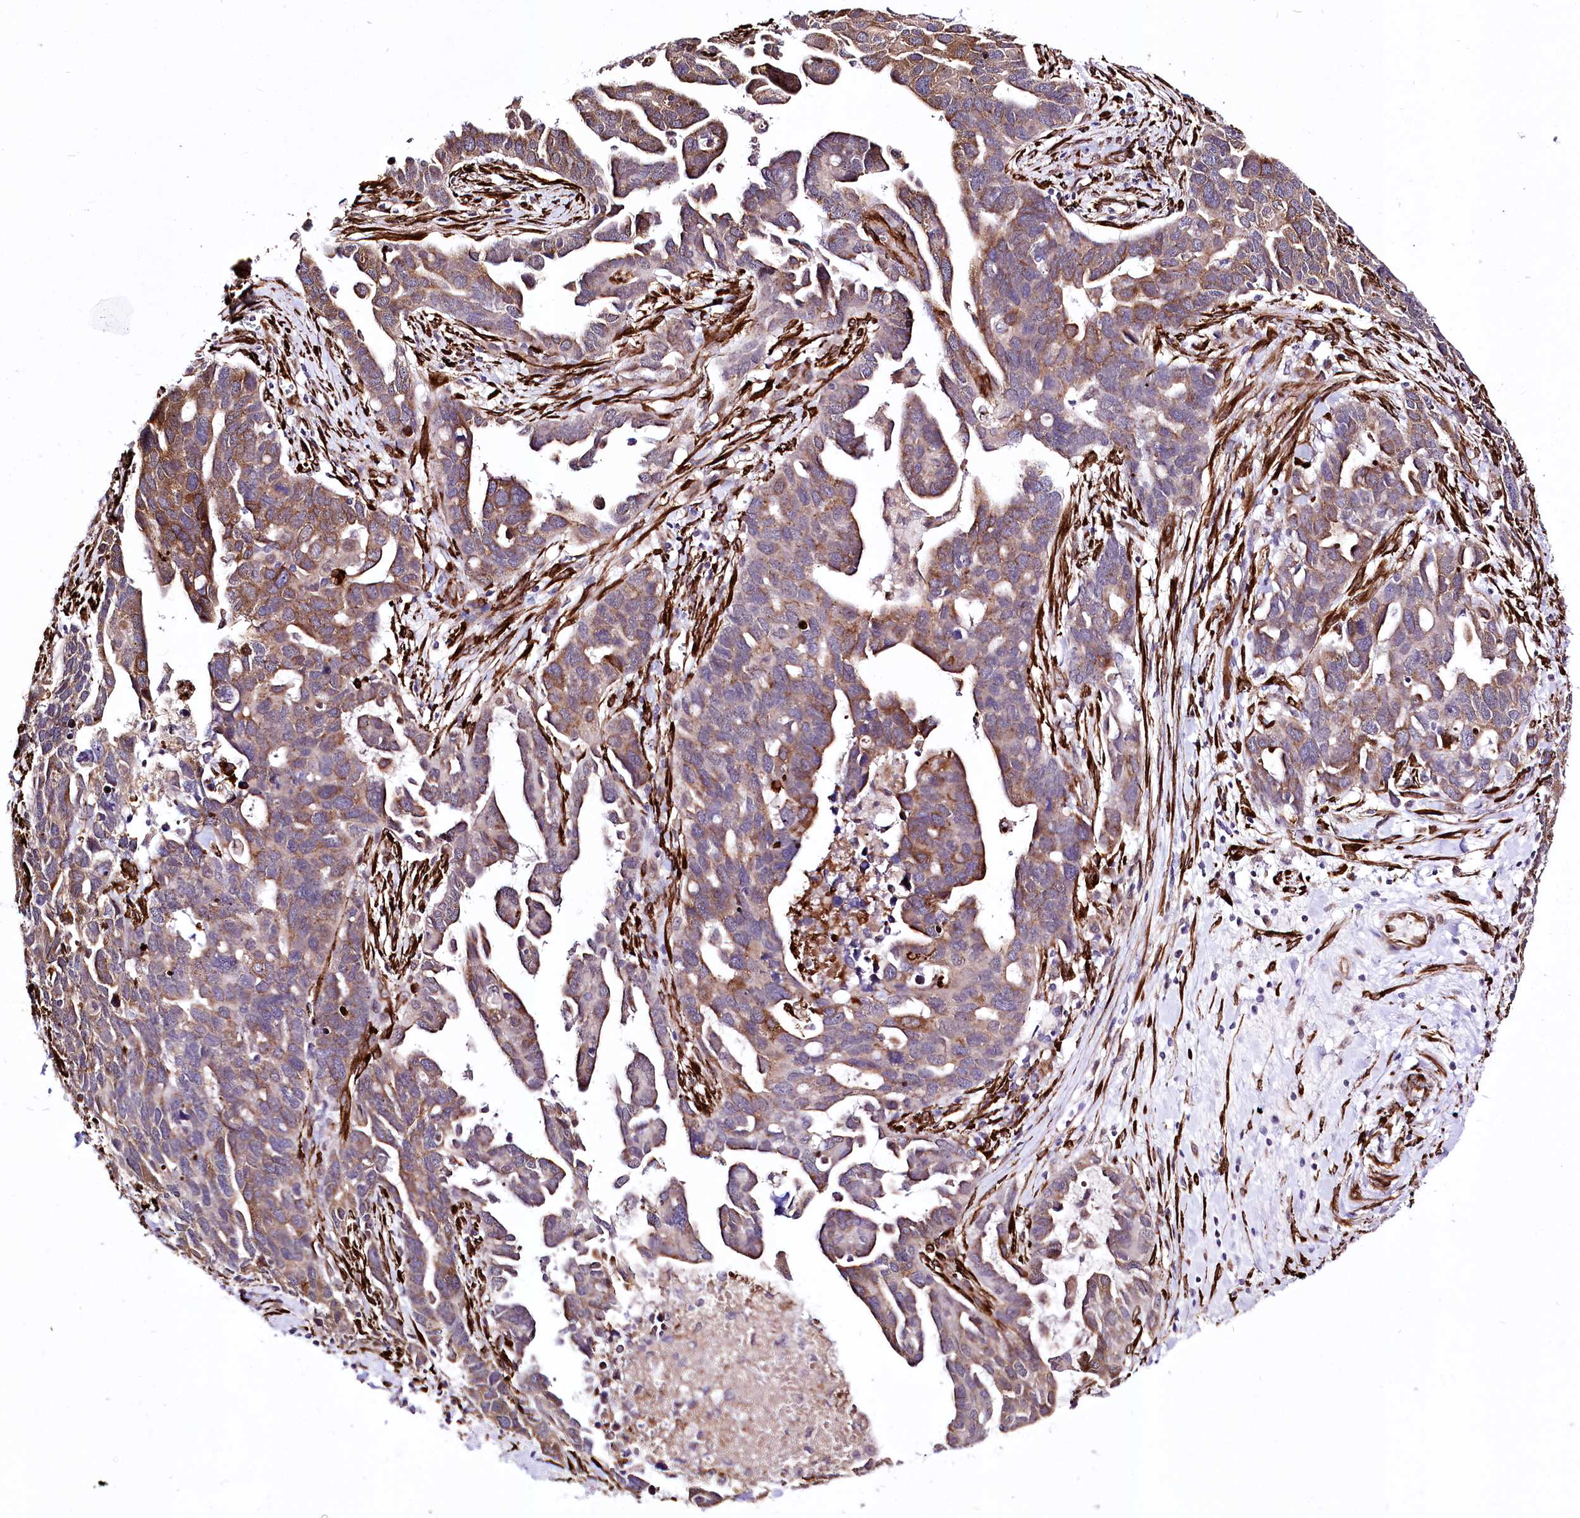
{"staining": {"intensity": "moderate", "quantity": "25%-75%", "location": "cytoplasmic/membranous"}, "tissue": "ovarian cancer", "cell_type": "Tumor cells", "image_type": "cancer", "snomed": [{"axis": "morphology", "description": "Cystadenocarcinoma, serous, NOS"}, {"axis": "topography", "description": "Ovary"}], "caption": "Immunohistochemistry micrograph of neoplastic tissue: human ovarian serous cystadenocarcinoma stained using IHC exhibits medium levels of moderate protein expression localized specifically in the cytoplasmic/membranous of tumor cells, appearing as a cytoplasmic/membranous brown color.", "gene": "WWC1", "patient": {"sex": "female", "age": 54}}